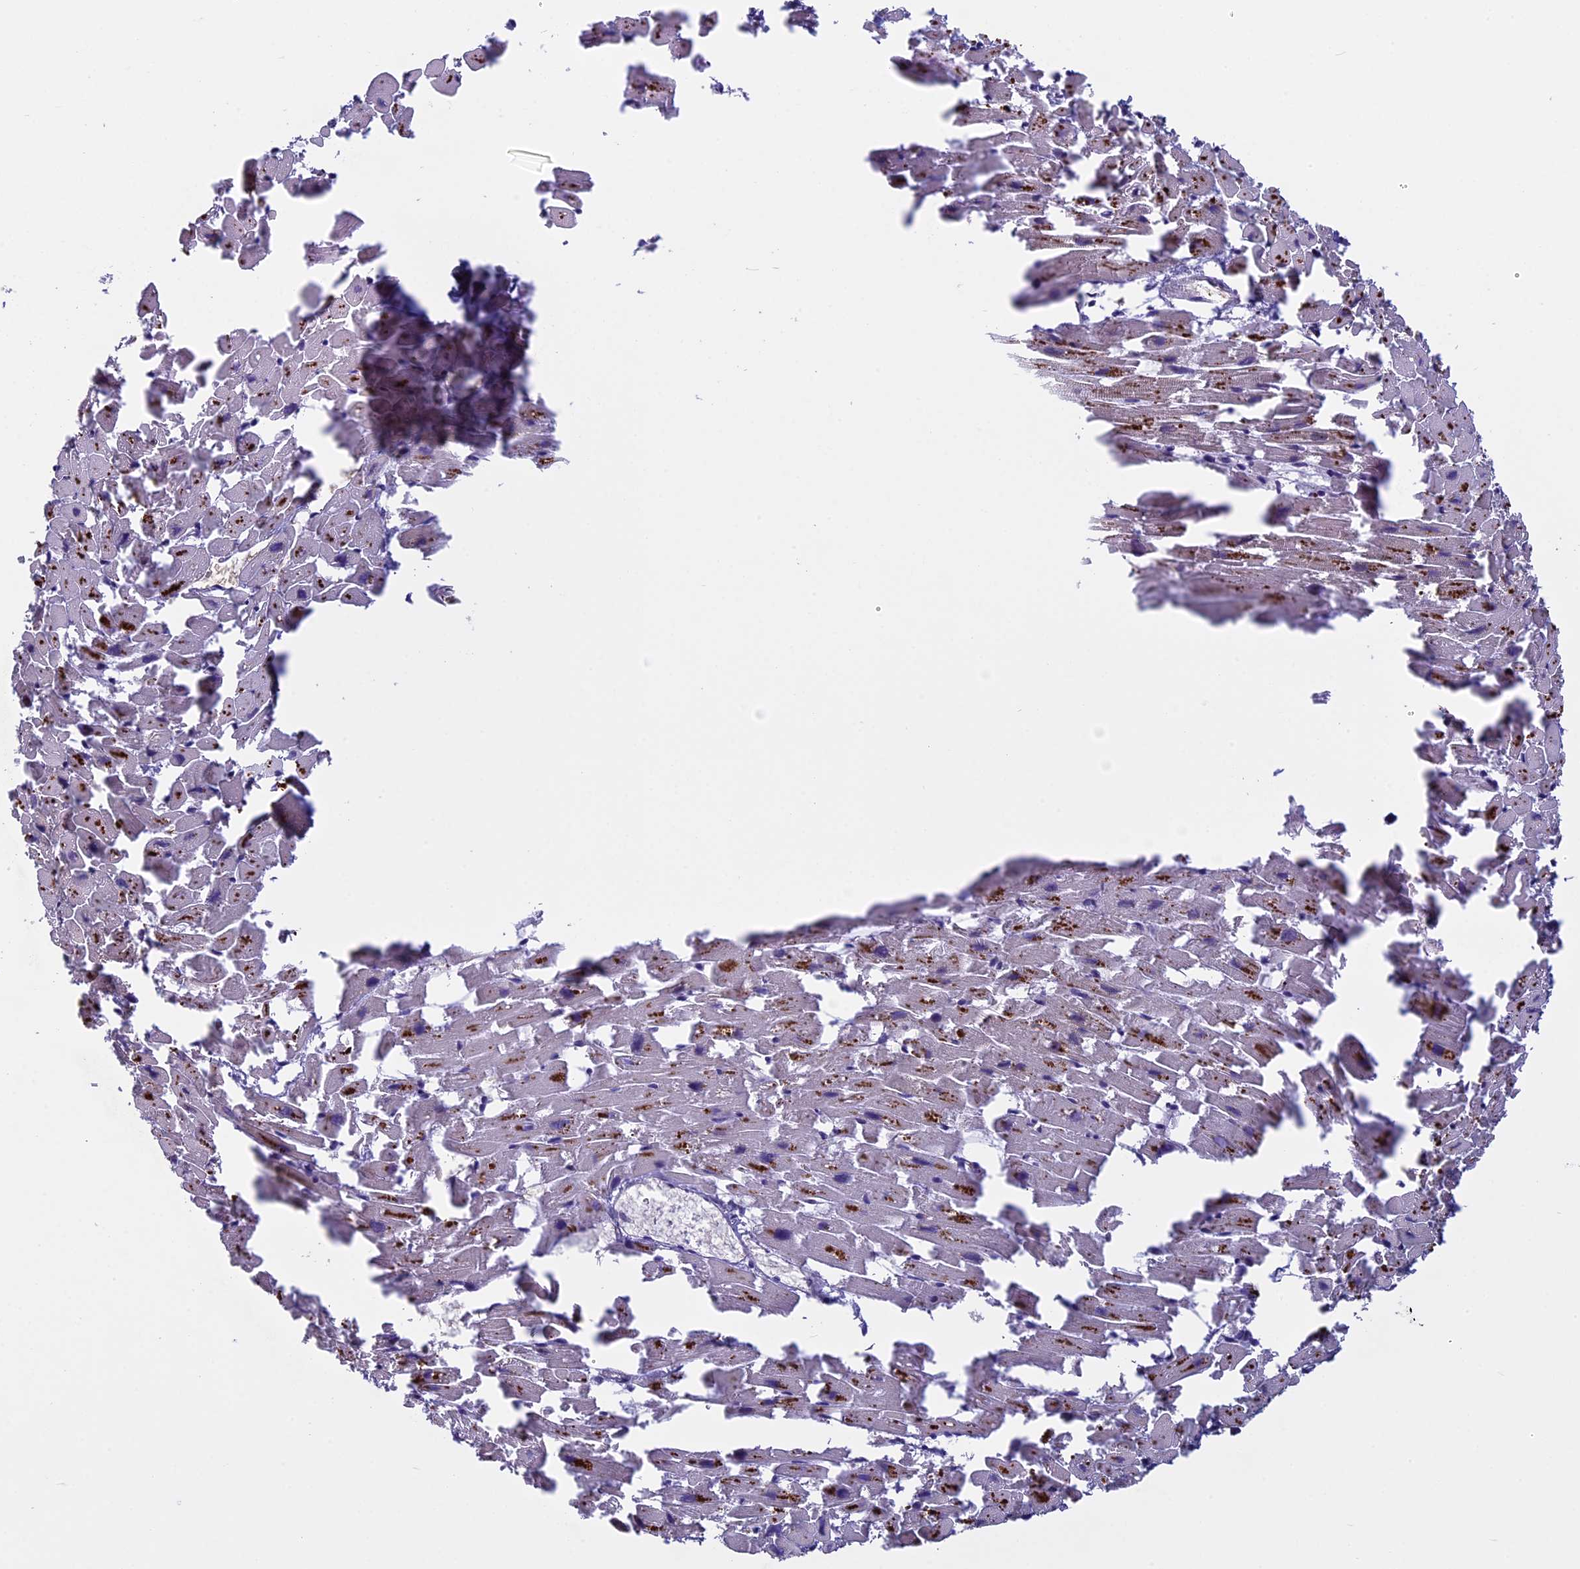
{"staining": {"intensity": "moderate", "quantity": "25%-75%", "location": "cytoplasmic/membranous"}, "tissue": "heart muscle", "cell_type": "Cardiomyocytes", "image_type": "normal", "snomed": [{"axis": "morphology", "description": "Normal tissue, NOS"}, {"axis": "topography", "description": "Heart"}], "caption": "Moderate cytoplasmic/membranous protein expression is identified in about 25%-75% of cardiomyocytes in heart muscle. (Stains: DAB (3,3'-diaminobenzidine) in brown, nuclei in blue, Microscopy: brightfield microscopy at high magnification).", "gene": "ZNF317", "patient": {"sex": "female", "age": 64}}